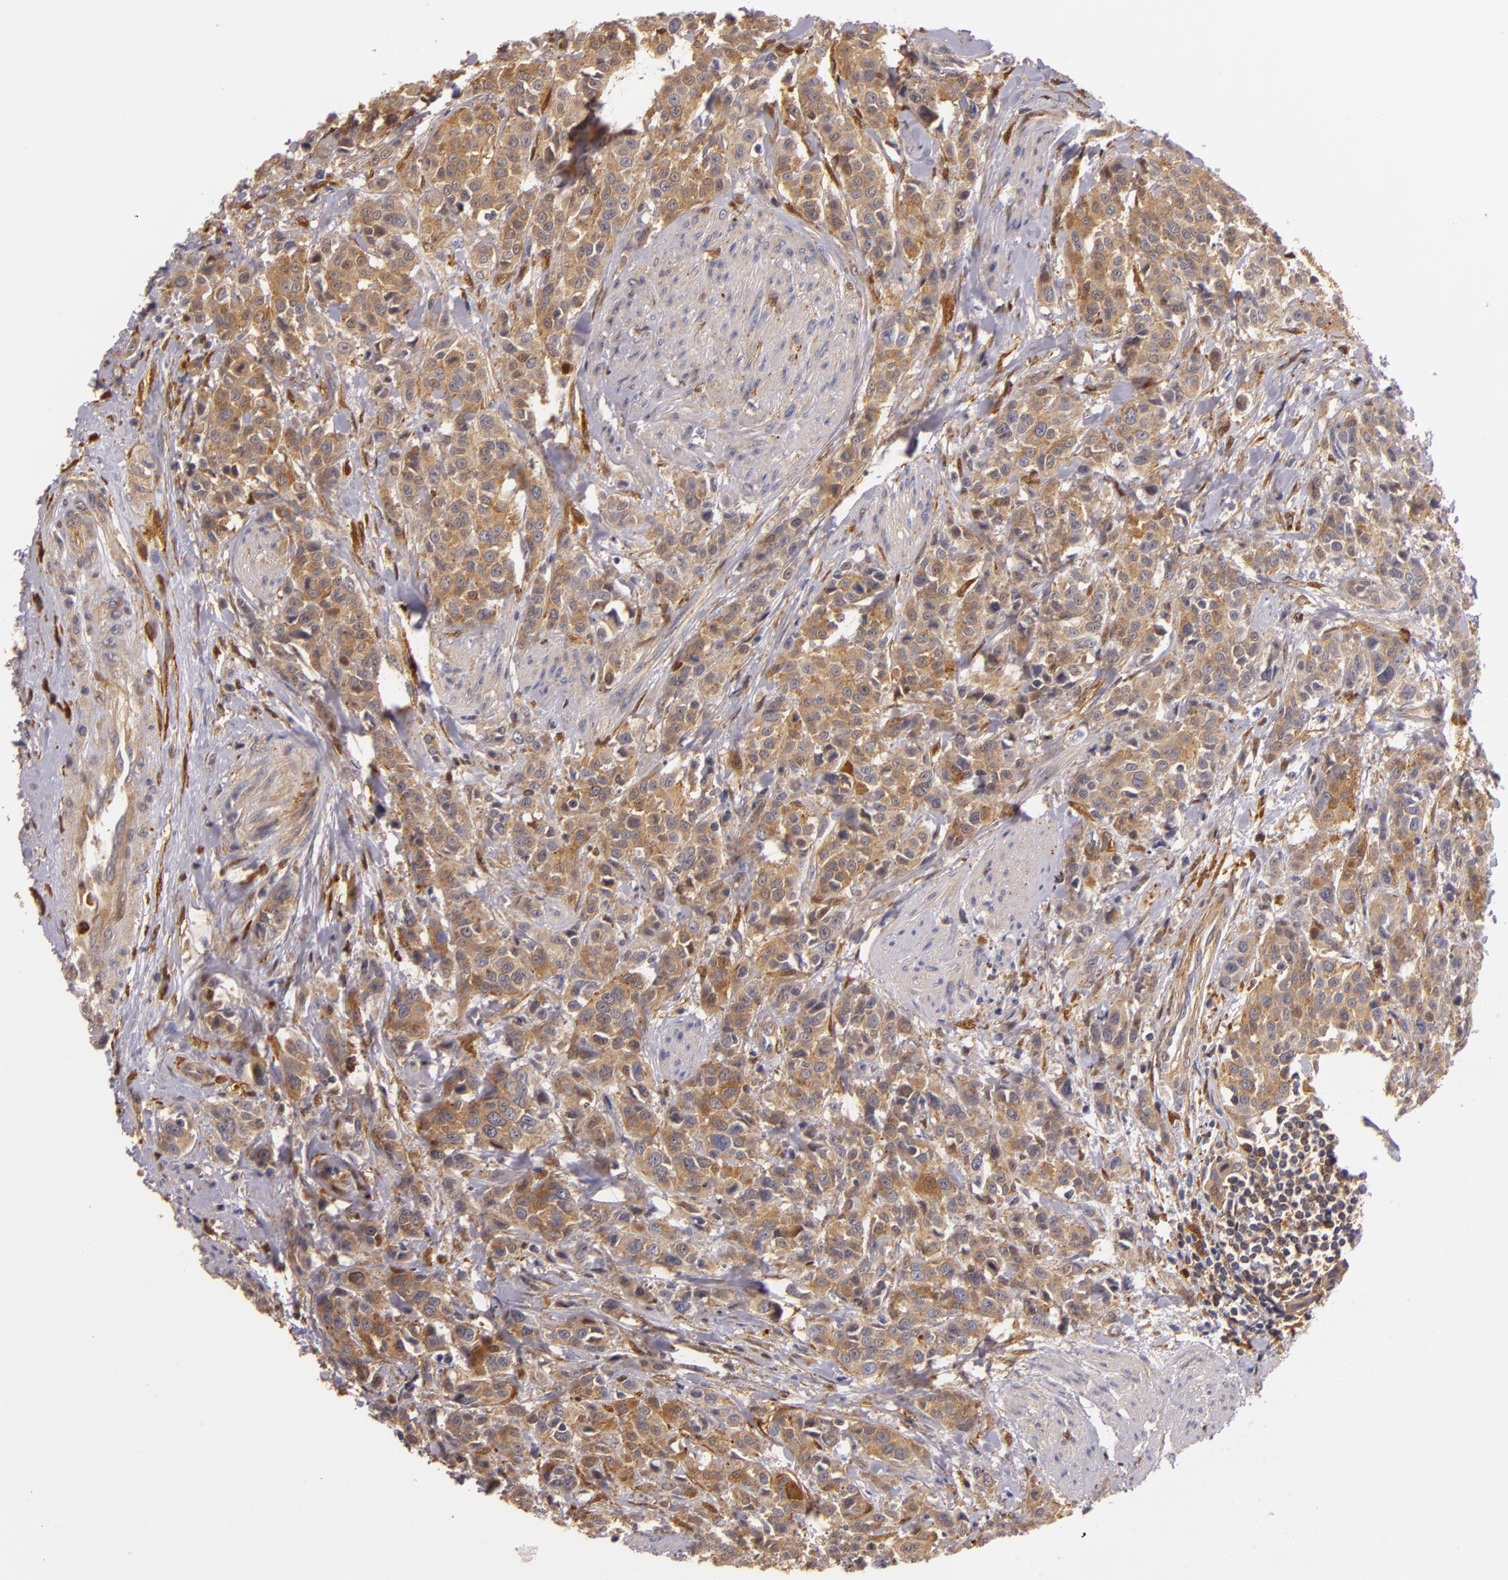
{"staining": {"intensity": "moderate", "quantity": ">75%", "location": "cytoplasmic/membranous"}, "tissue": "urothelial cancer", "cell_type": "Tumor cells", "image_type": "cancer", "snomed": [{"axis": "morphology", "description": "Urothelial carcinoma, High grade"}, {"axis": "topography", "description": "Urinary bladder"}], "caption": "There is medium levels of moderate cytoplasmic/membranous expression in tumor cells of high-grade urothelial carcinoma, as demonstrated by immunohistochemical staining (brown color).", "gene": "TOM1", "patient": {"sex": "male", "age": 56}}